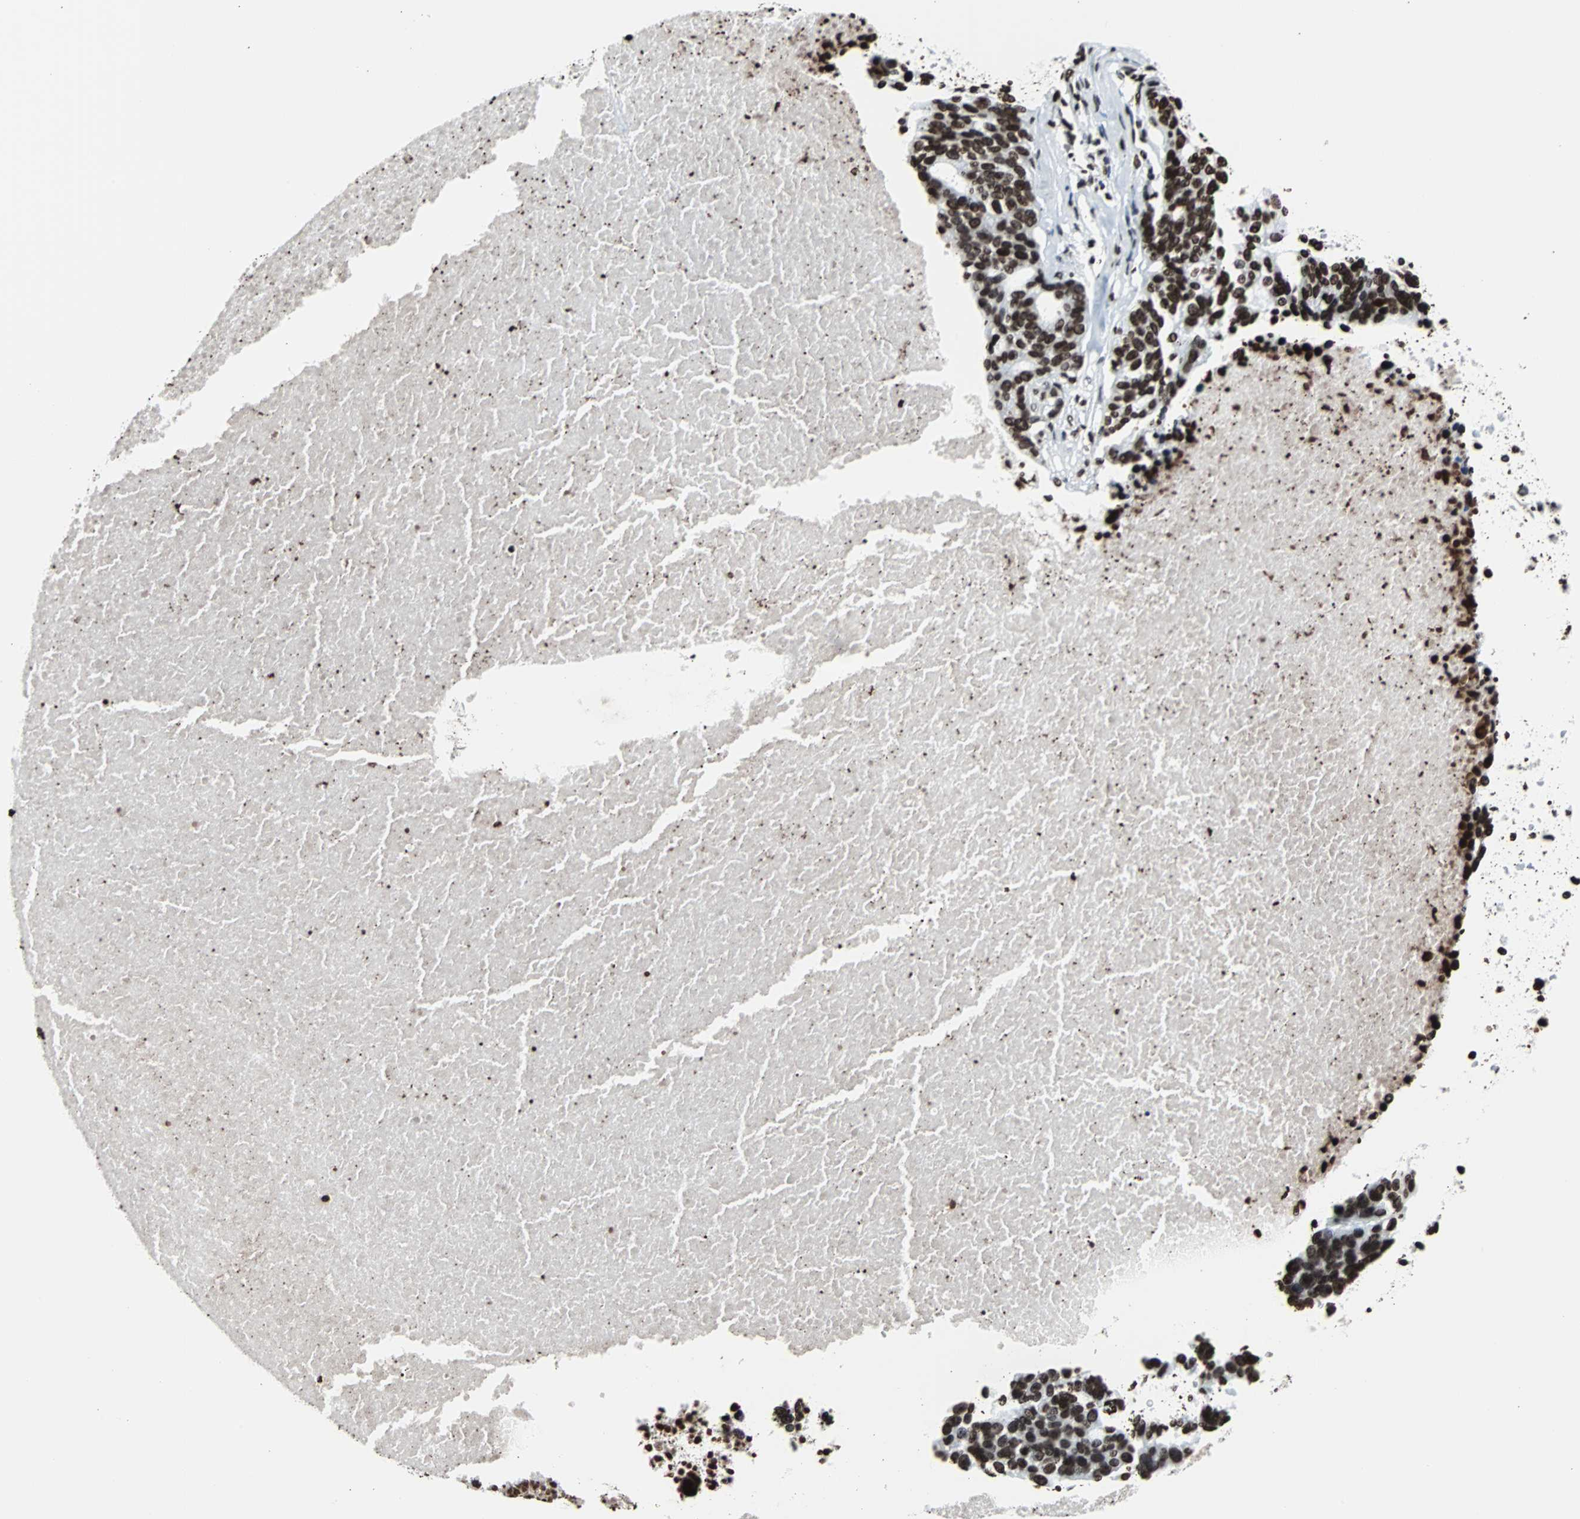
{"staining": {"intensity": "strong", "quantity": ">75%", "location": "nuclear"}, "tissue": "ovarian cancer", "cell_type": "Tumor cells", "image_type": "cancer", "snomed": [{"axis": "morphology", "description": "Cystadenocarcinoma, serous, NOS"}, {"axis": "topography", "description": "Ovary"}], "caption": "The immunohistochemical stain shows strong nuclear staining in tumor cells of ovarian cancer (serous cystadenocarcinoma) tissue. The staining was performed using DAB to visualize the protein expression in brown, while the nuclei were stained in blue with hematoxylin (Magnification: 20x).", "gene": "H2BC18", "patient": {"sex": "female", "age": 59}}